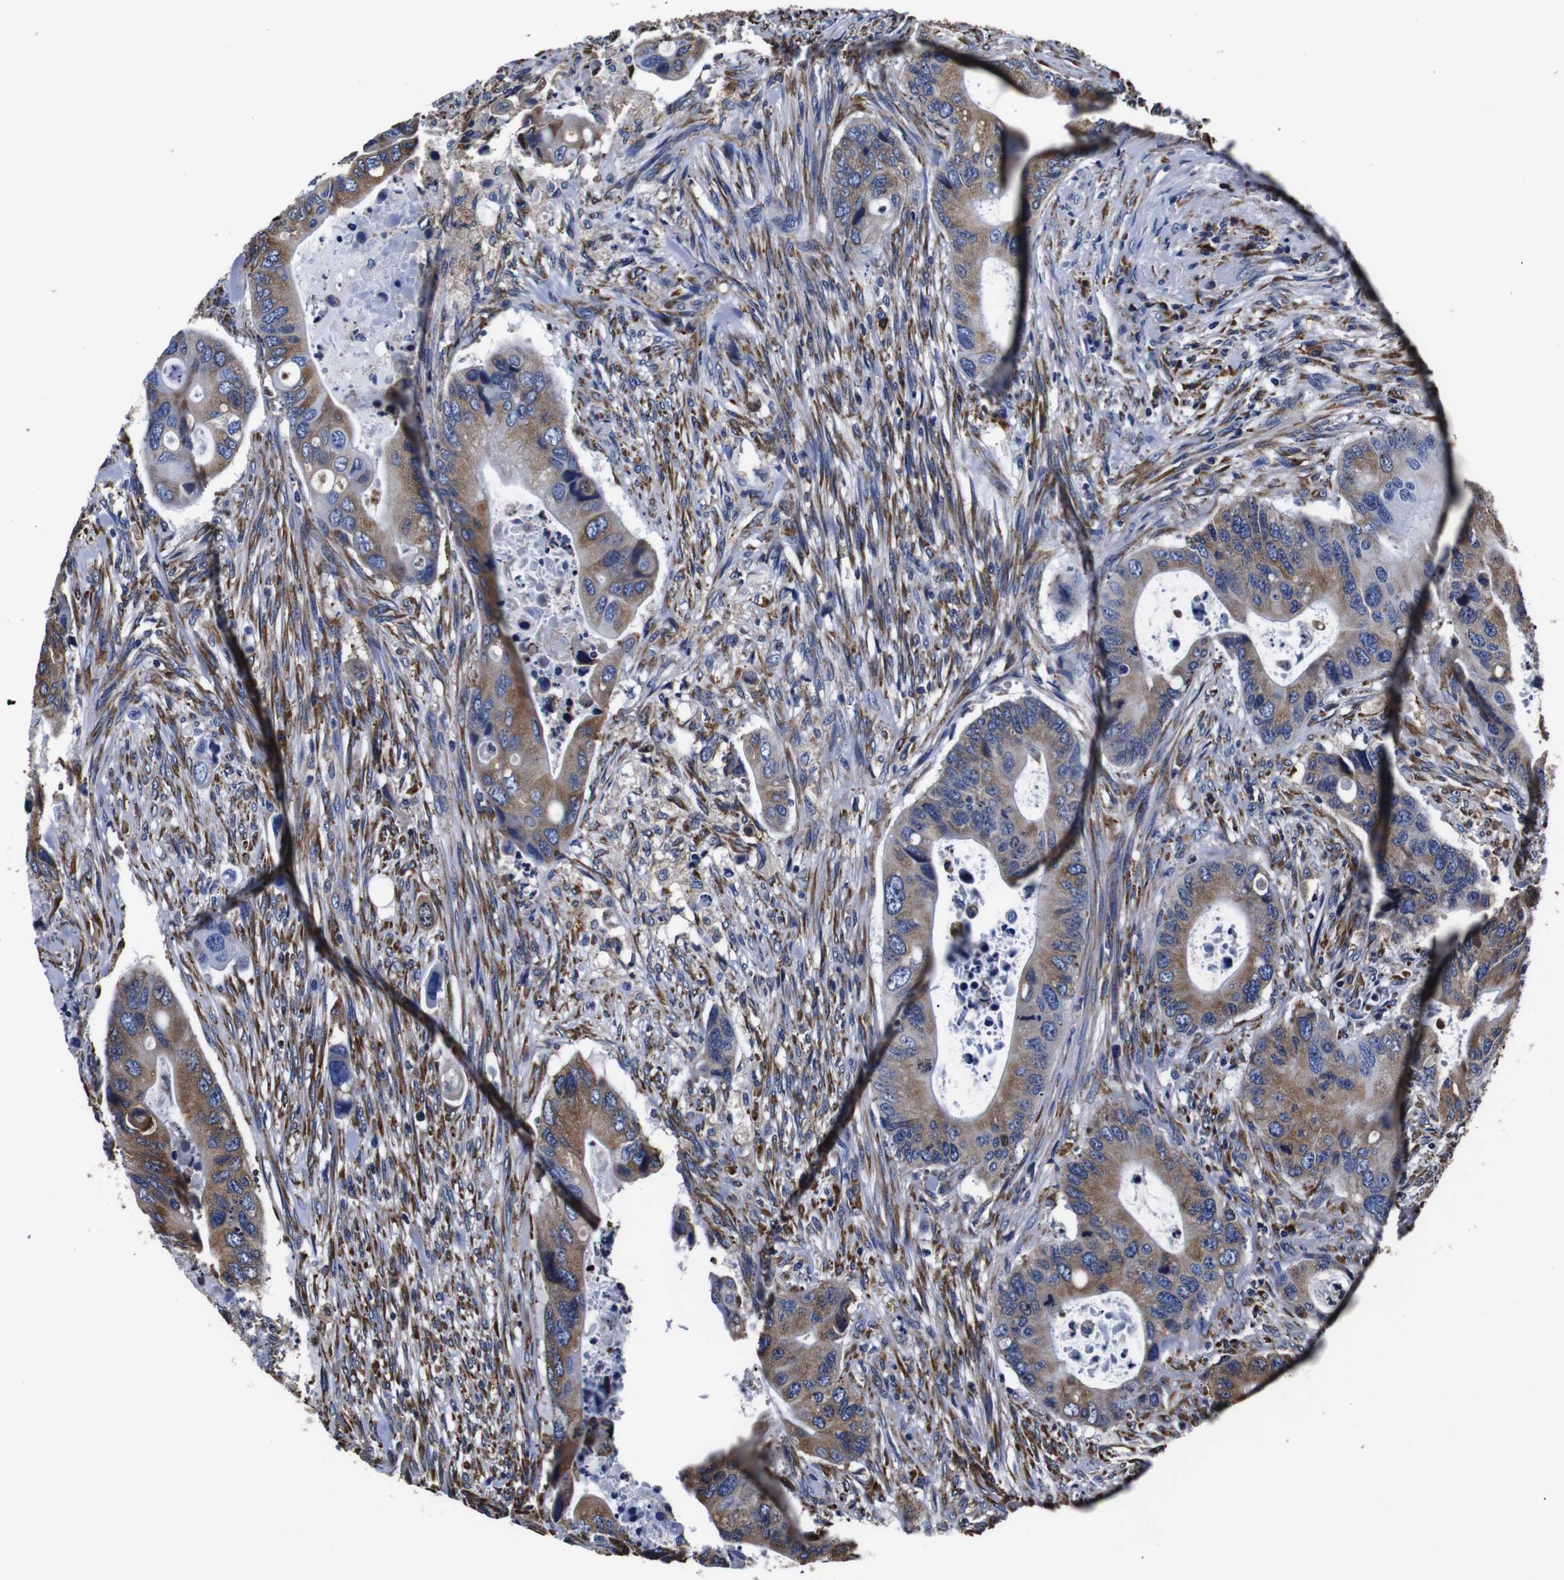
{"staining": {"intensity": "moderate", "quantity": ">75%", "location": "cytoplasmic/membranous"}, "tissue": "colorectal cancer", "cell_type": "Tumor cells", "image_type": "cancer", "snomed": [{"axis": "morphology", "description": "Adenocarcinoma, NOS"}, {"axis": "topography", "description": "Rectum"}], "caption": "This is a histology image of immunohistochemistry staining of colorectal adenocarcinoma, which shows moderate positivity in the cytoplasmic/membranous of tumor cells.", "gene": "PPIB", "patient": {"sex": "female", "age": 57}}